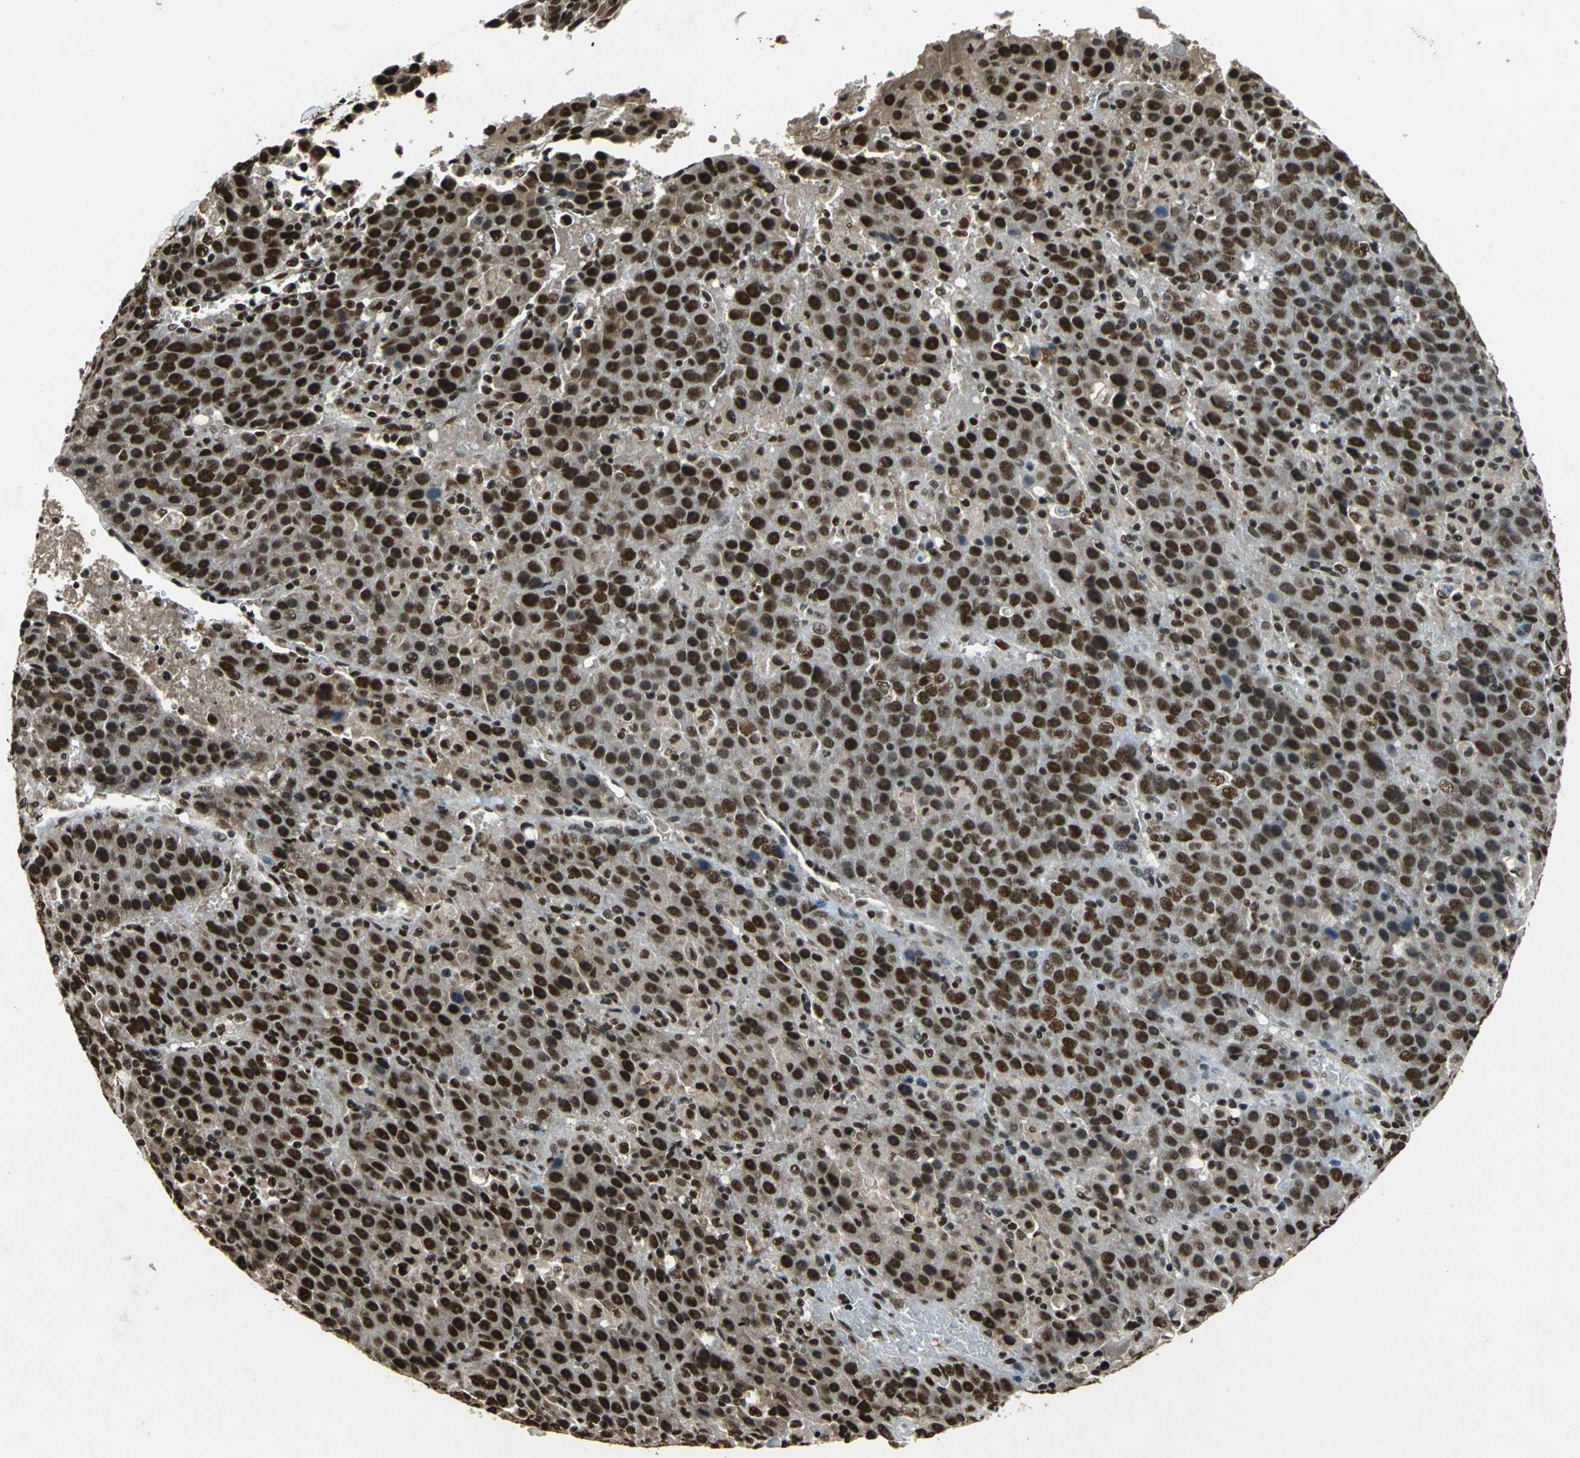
{"staining": {"intensity": "strong", "quantity": ">75%", "location": "nuclear"}, "tissue": "liver cancer", "cell_type": "Tumor cells", "image_type": "cancer", "snomed": [{"axis": "morphology", "description": "Carcinoma, Hepatocellular, NOS"}, {"axis": "topography", "description": "Liver"}], "caption": "The histopathology image exhibits immunohistochemical staining of liver hepatocellular carcinoma. There is strong nuclear positivity is identified in about >75% of tumor cells.", "gene": "MTA2", "patient": {"sex": "female", "age": 53}}